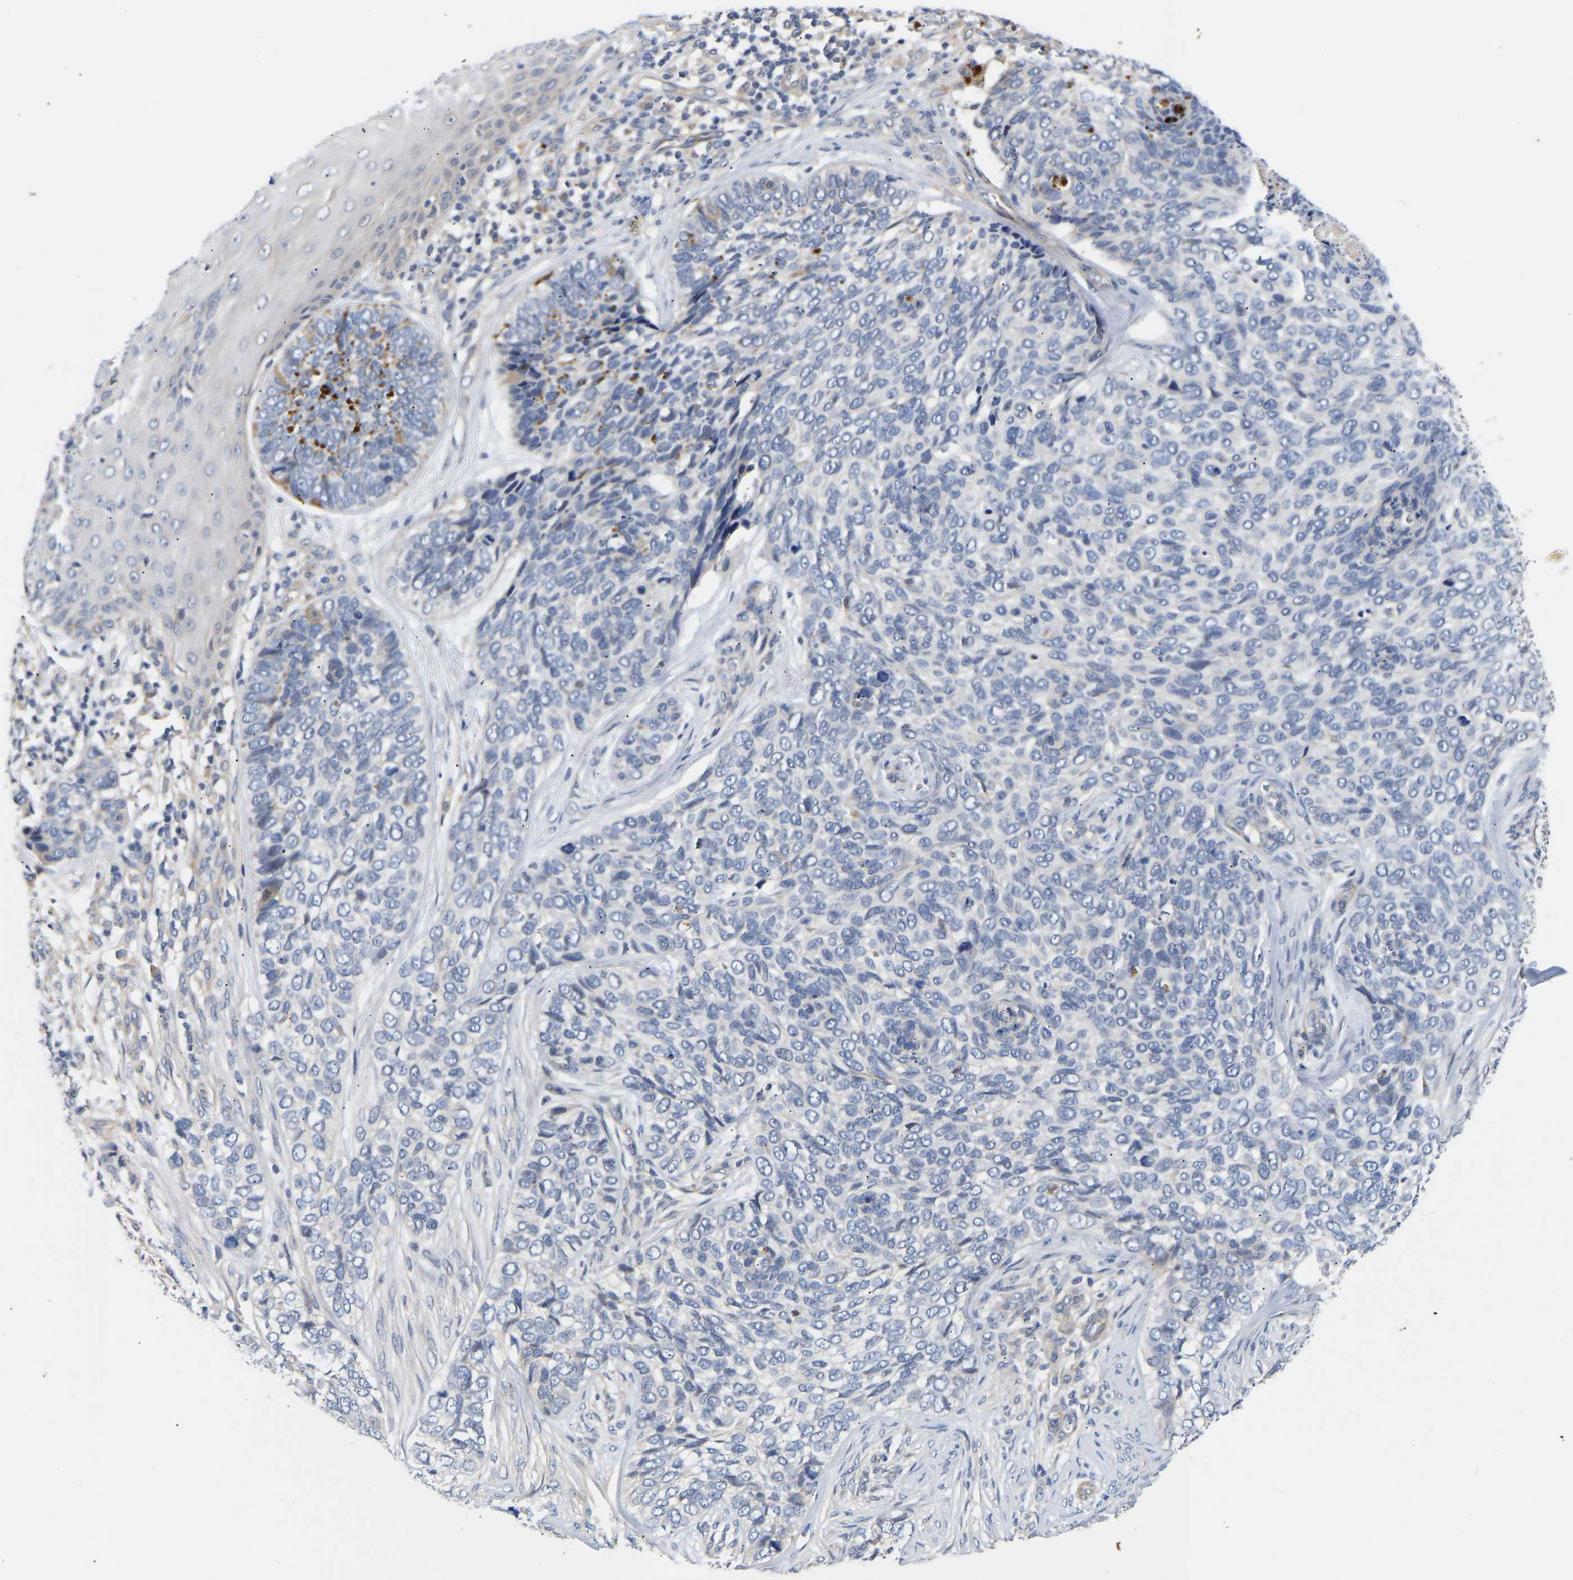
{"staining": {"intensity": "negative", "quantity": "none", "location": "none"}, "tissue": "skin cancer", "cell_type": "Tumor cells", "image_type": "cancer", "snomed": [{"axis": "morphology", "description": "Basal cell carcinoma"}, {"axis": "topography", "description": "Skin"}], "caption": "IHC of skin cancer reveals no positivity in tumor cells.", "gene": "KASH5", "patient": {"sex": "female", "age": 64}}